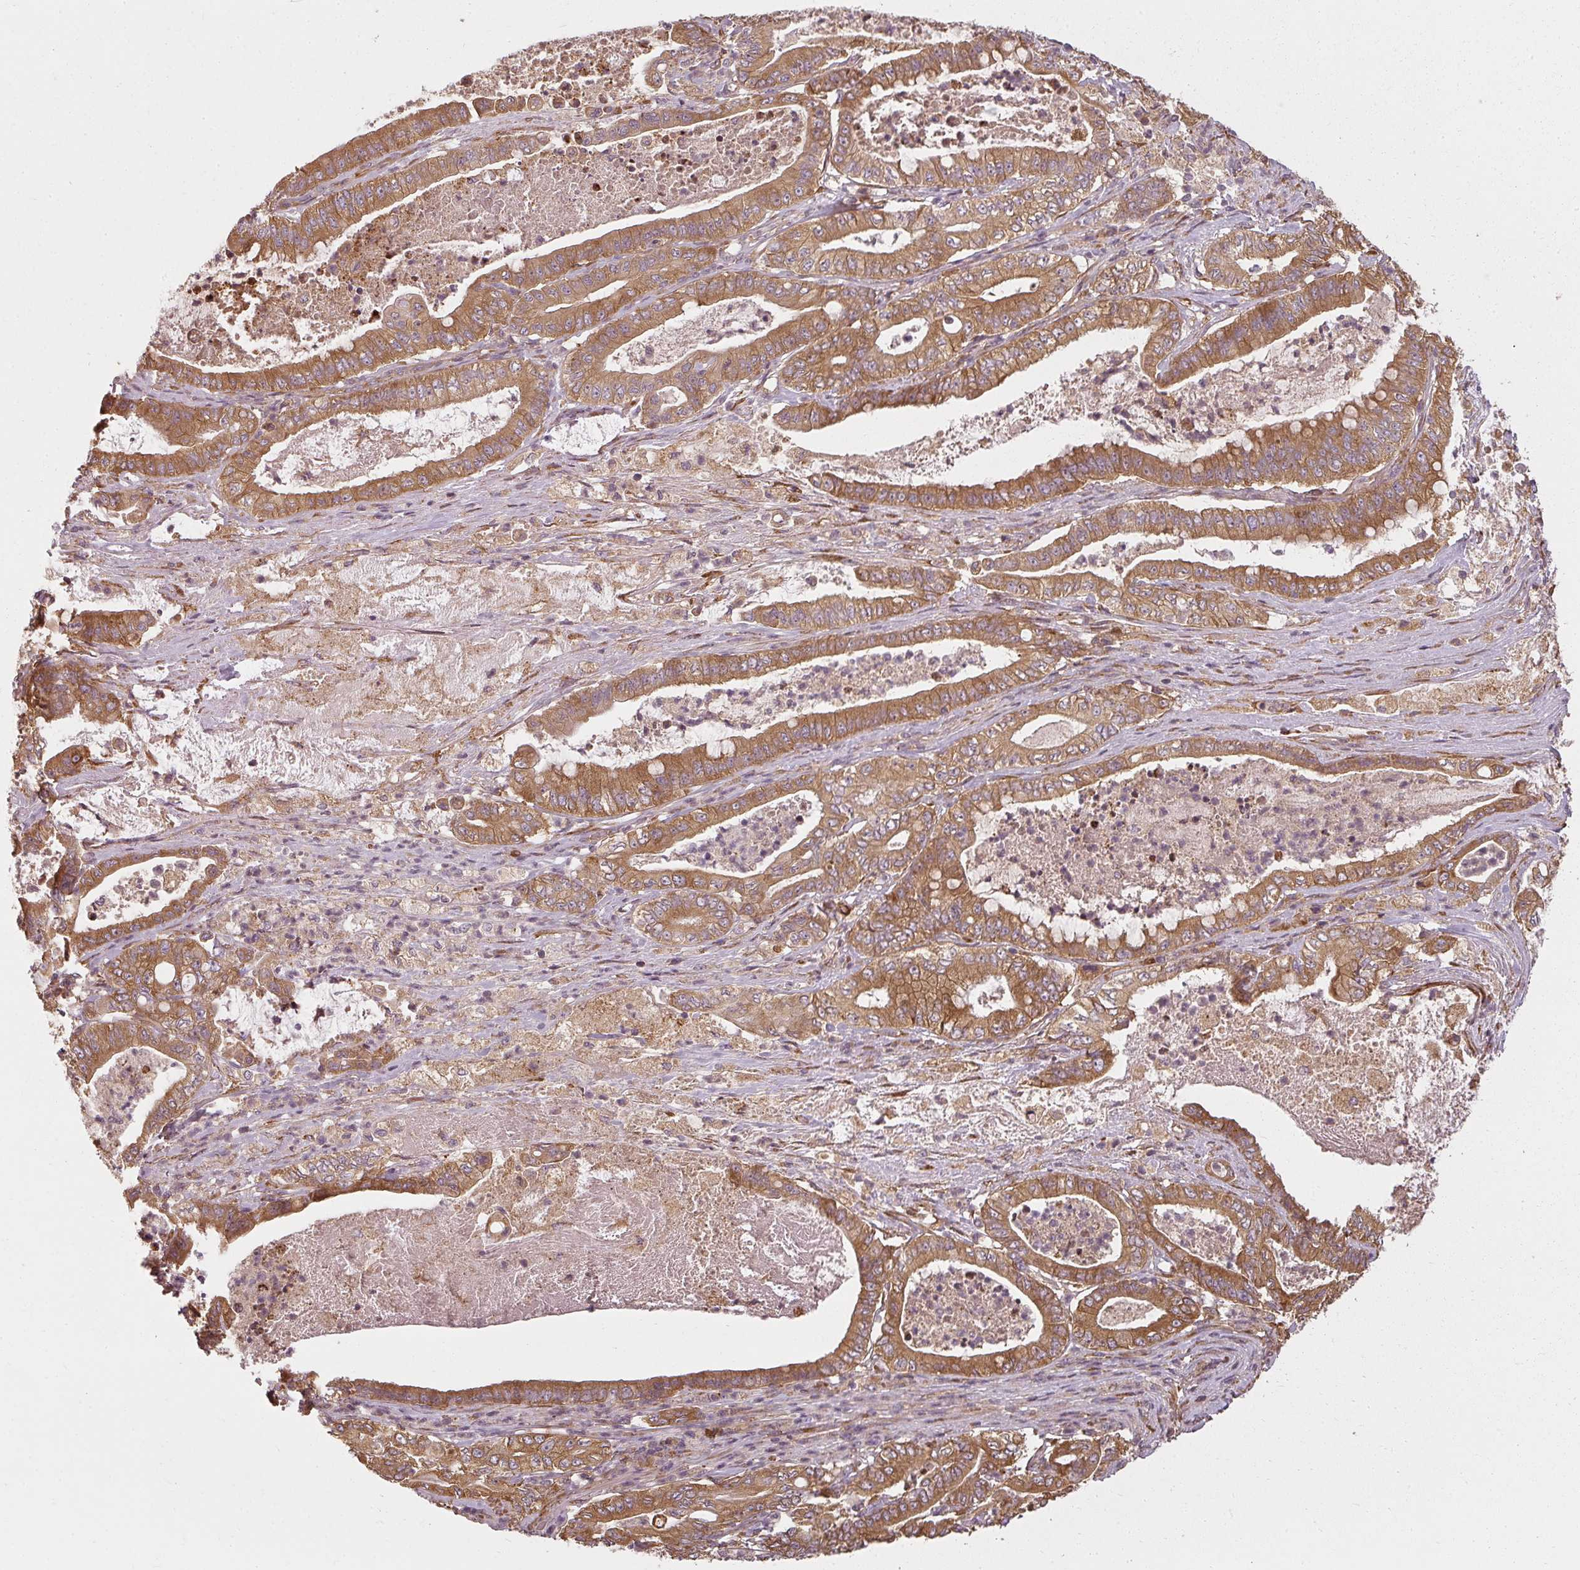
{"staining": {"intensity": "strong", "quantity": ">75%", "location": "cytoplasmic/membranous"}, "tissue": "pancreatic cancer", "cell_type": "Tumor cells", "image_type": "cancer", "snomed": [{"axis": "morphology", "description": "Adenocarcinoma, NOS"}, {"axis": "topography", "description": "Pancreas"}], "caption": "Pancreatic cancer (adenocarcinoma) stained with DAB (3,3'-diaminobenzidine) immunohistochemistry reveals high levels of strong cytoplasmic/membranous expression in about >75% of tumor cells.", "gene": "RPL24", "patient": {"sex": "male", "age": 71}}